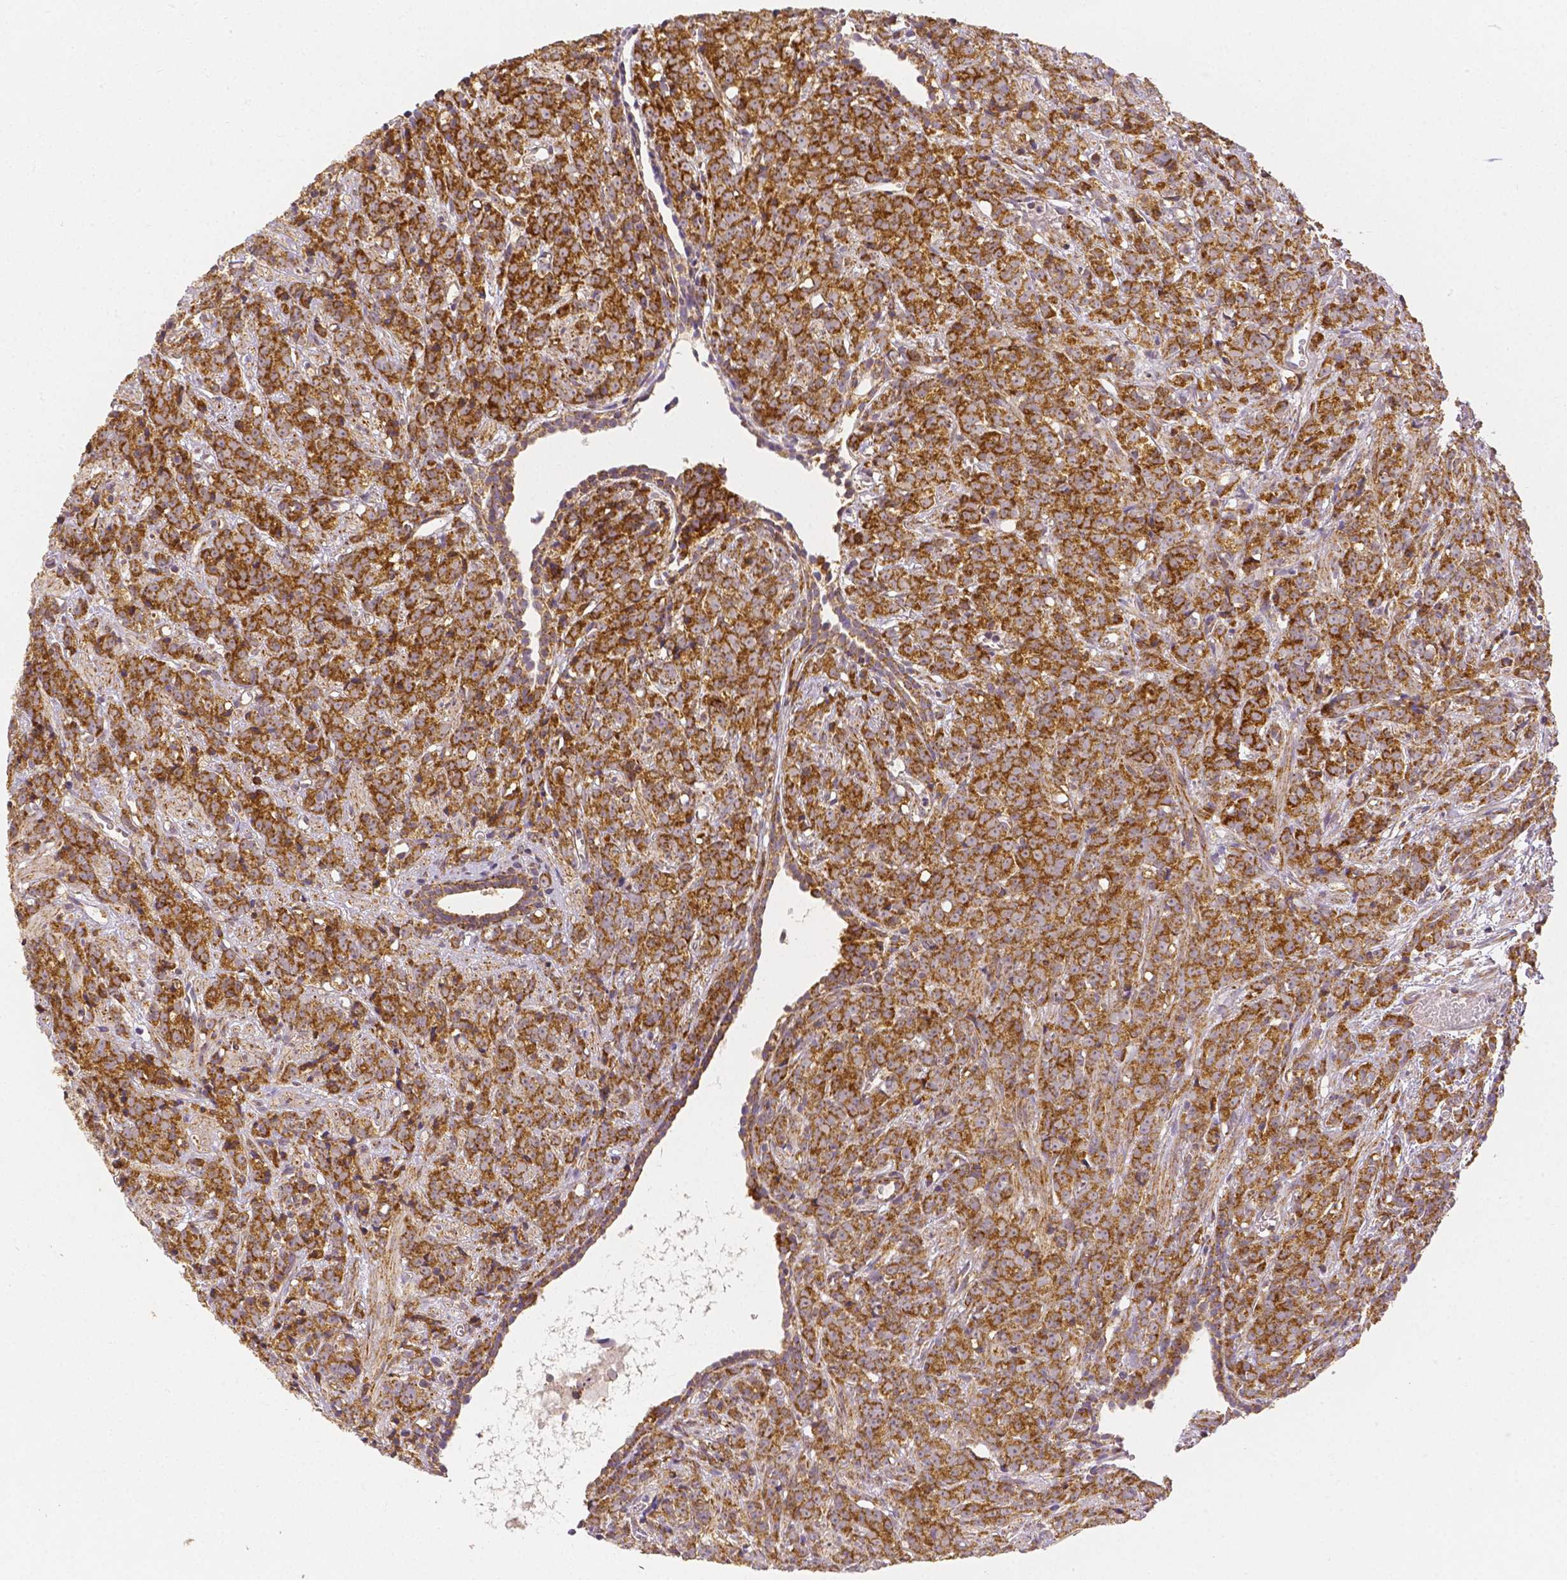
{"staining": {"intensity": "strong", "quantity": ">75%", "location": "cytoplasmic/membranous"}, "tissue": "prostate cancer", "cell_type": "Tumor cells", "image_type": "cancer", "snomed": [{"axis": "morphology", "description": "Adenocarcinoma, High grade"}, {"axis": "topography", "description": "Prostate"}], "caption": "DAB (3,3'-diaminobenzidine) immunohistochemical staining of prostate adenocarcinoma (high-grade) displays strong cytoplasmic/membranous protein staining in about >75% of tumor cells. (IHC, brightfield microscopy, high magnification).", "gene": "RHOT1", "patient": {"sex": "male", "age": 81}}